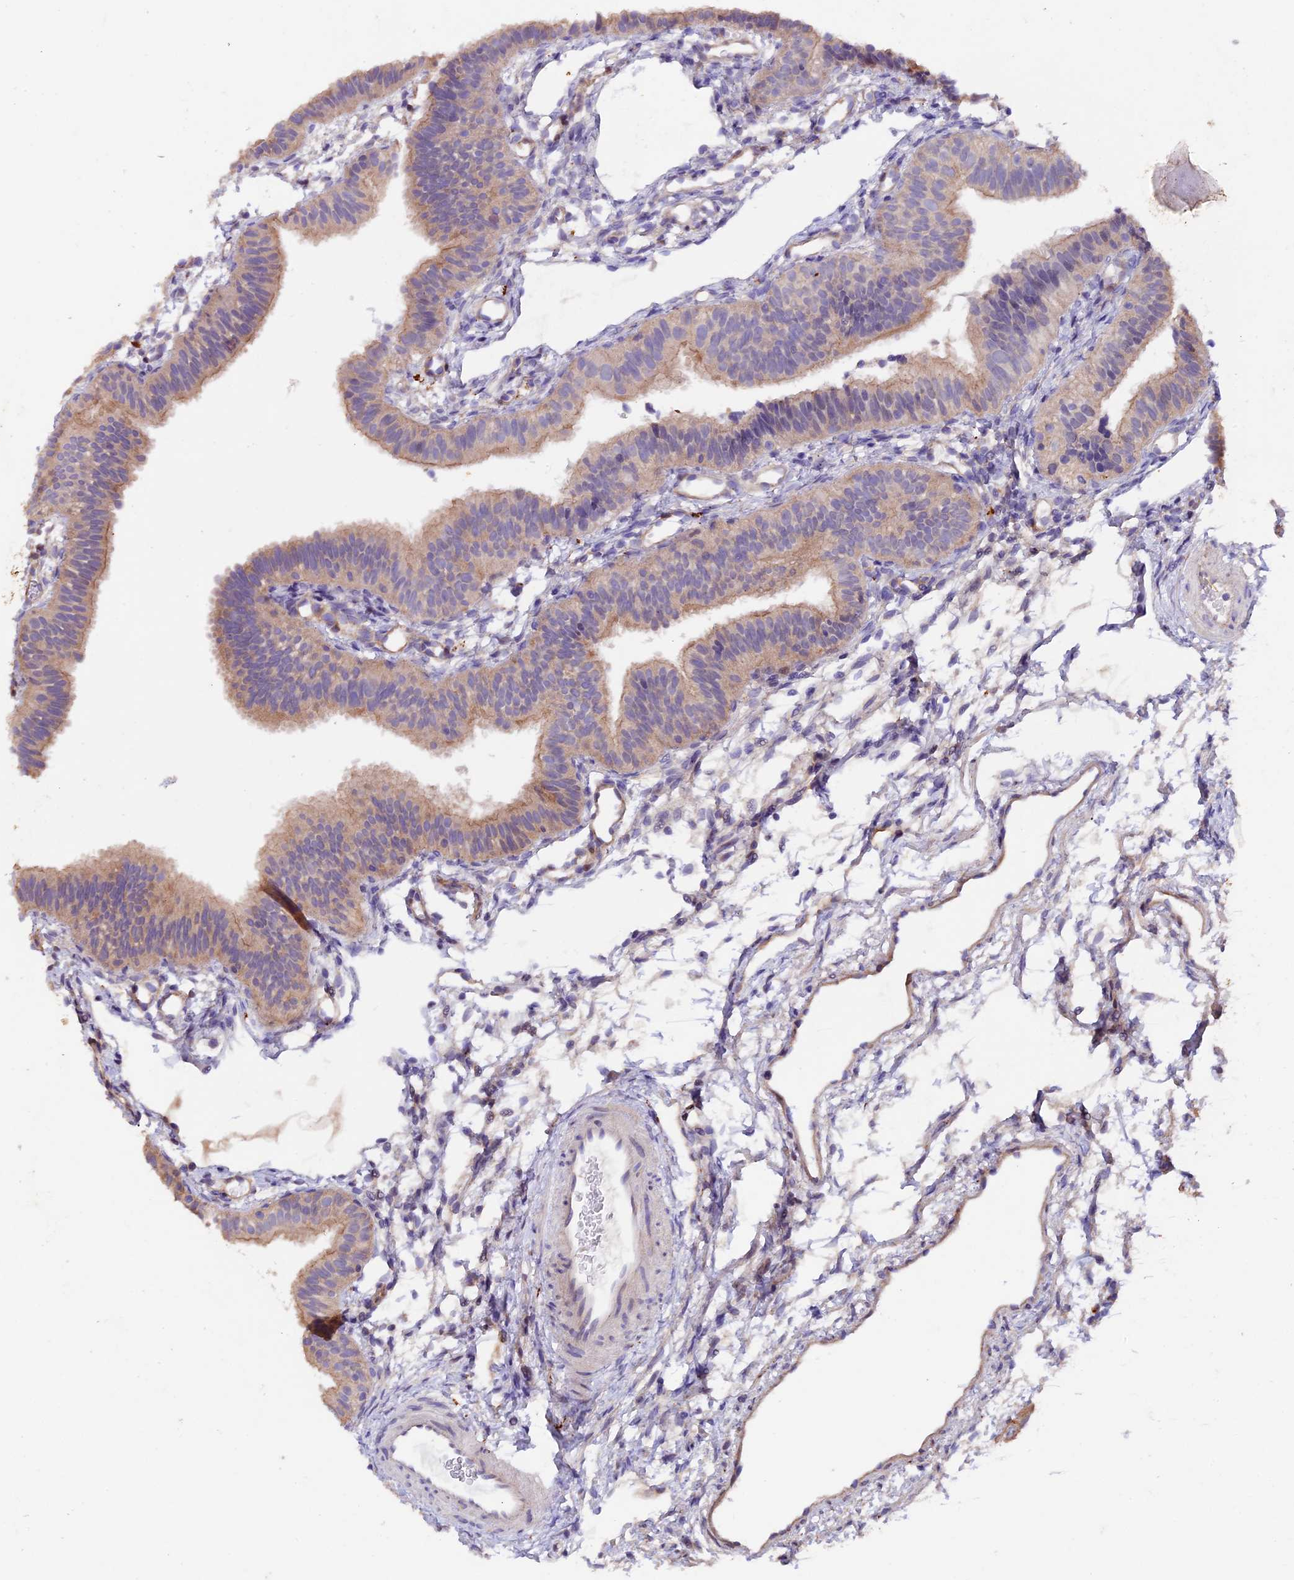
{"staining": {"intensity": "weak", "quantity": ">75%", "location": "cytoplasmic/membranous"}, "tissue": "fallopian tube", "cell_type": "Glandular cells", "image_type": "normal", "snomed": [{"axis": "morphology", "description": "Normal tissue, NOS"}, {"axis": "topography", "description": "Fallopian tube"}], "caption": "Benign fallopian tube displays weak cytoplasmic/membranous staining in about >75% of glandular cells, visualized by immunohistochemistry. The staining was performed using DAB (3,3'-diaminobenzidine) to visualize the protein expression in brown, while the nuclei were stained in blue with hematoxylin (Magnification: 20x).", "gene": "NCK2", "patient": {"sex": "female", "age": 35}}